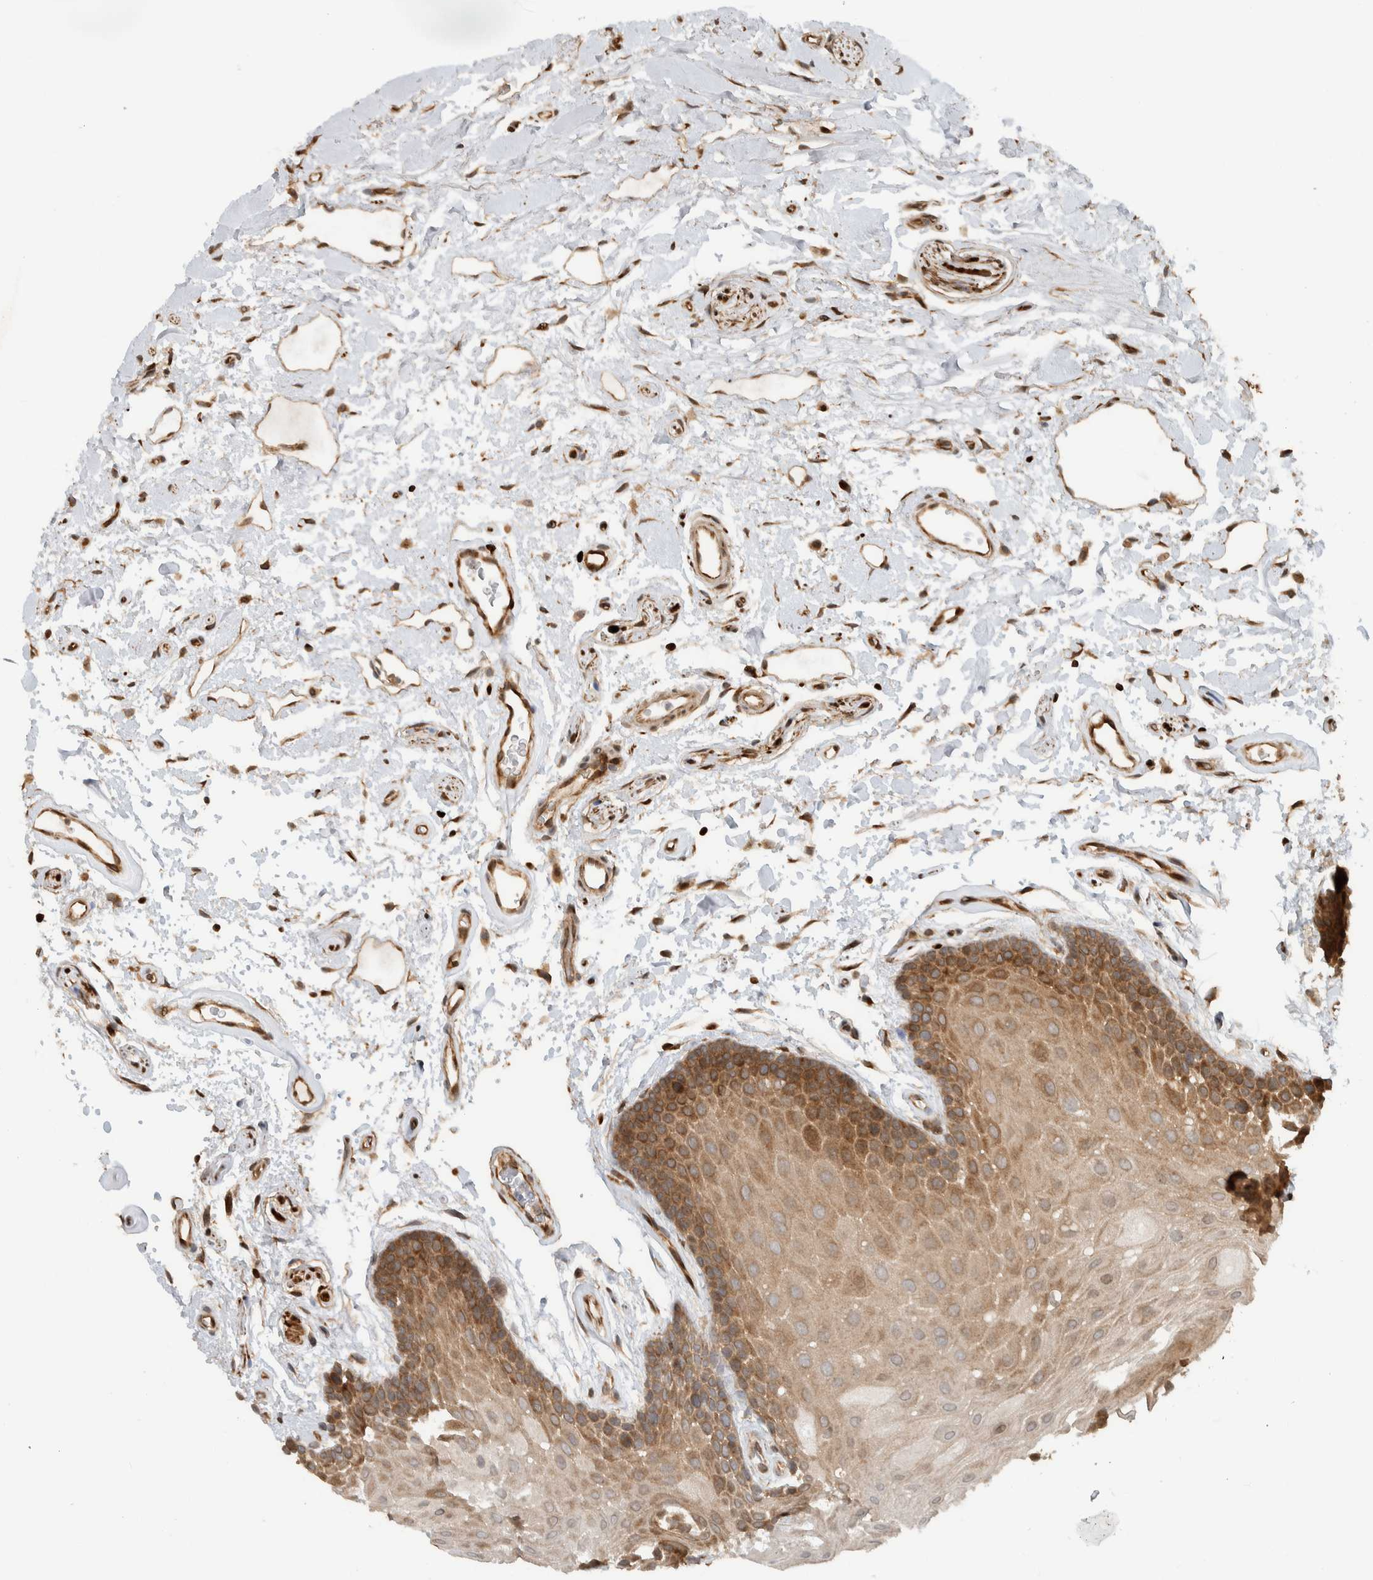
{"staining": {"intensity": "moderate", "quantity": ">75%", "location": "cytoplasmic/membranous"}, "tissue": "oral mucosa", "cell_type": "Squamous epithelial cells", "image_type": "normal", "snomed": [{"axis": "morphology", "description": "Normal tissue, NOS"}, {"axis": "topography", "description": "Oral tissue"}], "caption": "Squamous epithelial cells exhibit medium levels of moderate cytoplasmic/membranous expression in about >75% of cells in benign oral mucosa. The protein is stained brown, and the nuclei are stained in blue (DAB IHC with brightfield microscopy, high magnification).", "gene": "CNTROB", "patient": {"sex": "male", "age": 62}}